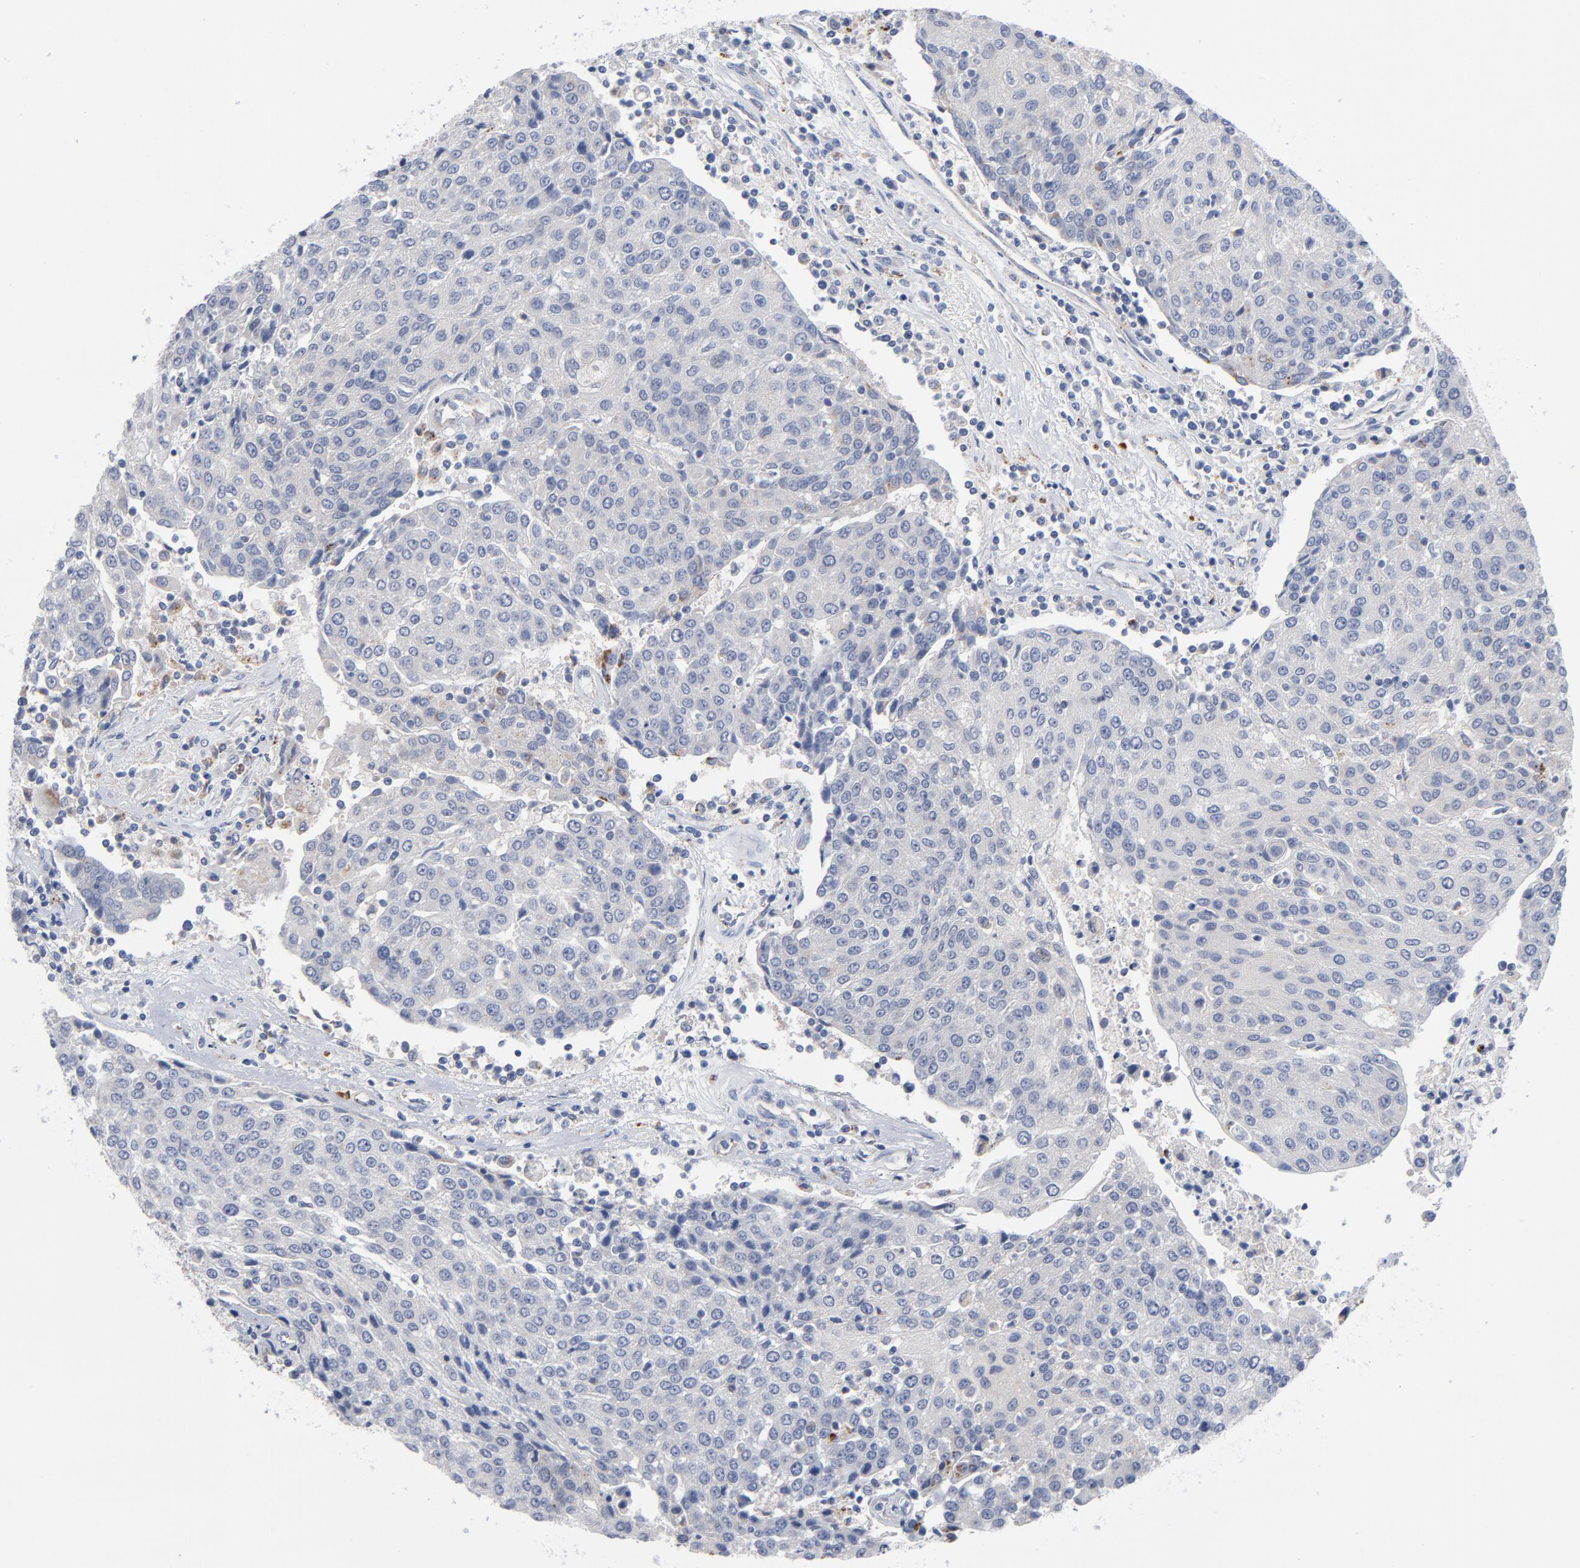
{"staining": {"intensity": "moderate", "quantity": "<25%", "location": "cytoplasmic/membranous"}, "tissue": "urothelial cancer", "cell_type": "Tumor cells", "image_type": "cancer", "snomed": [{"axis": "morphology", "description": "Urothelial carcinoma, High grade"}, {"axis": "topography", "description": "Urinary bladder"}], "caption": "Tumor cells demonstrate low levels of moderate cytoplasmic/membranous positivity in approximately <25% of cells in urothelial cancer.", "gene": "AKT2", "patient": {"sex": "female", "age": 85}}